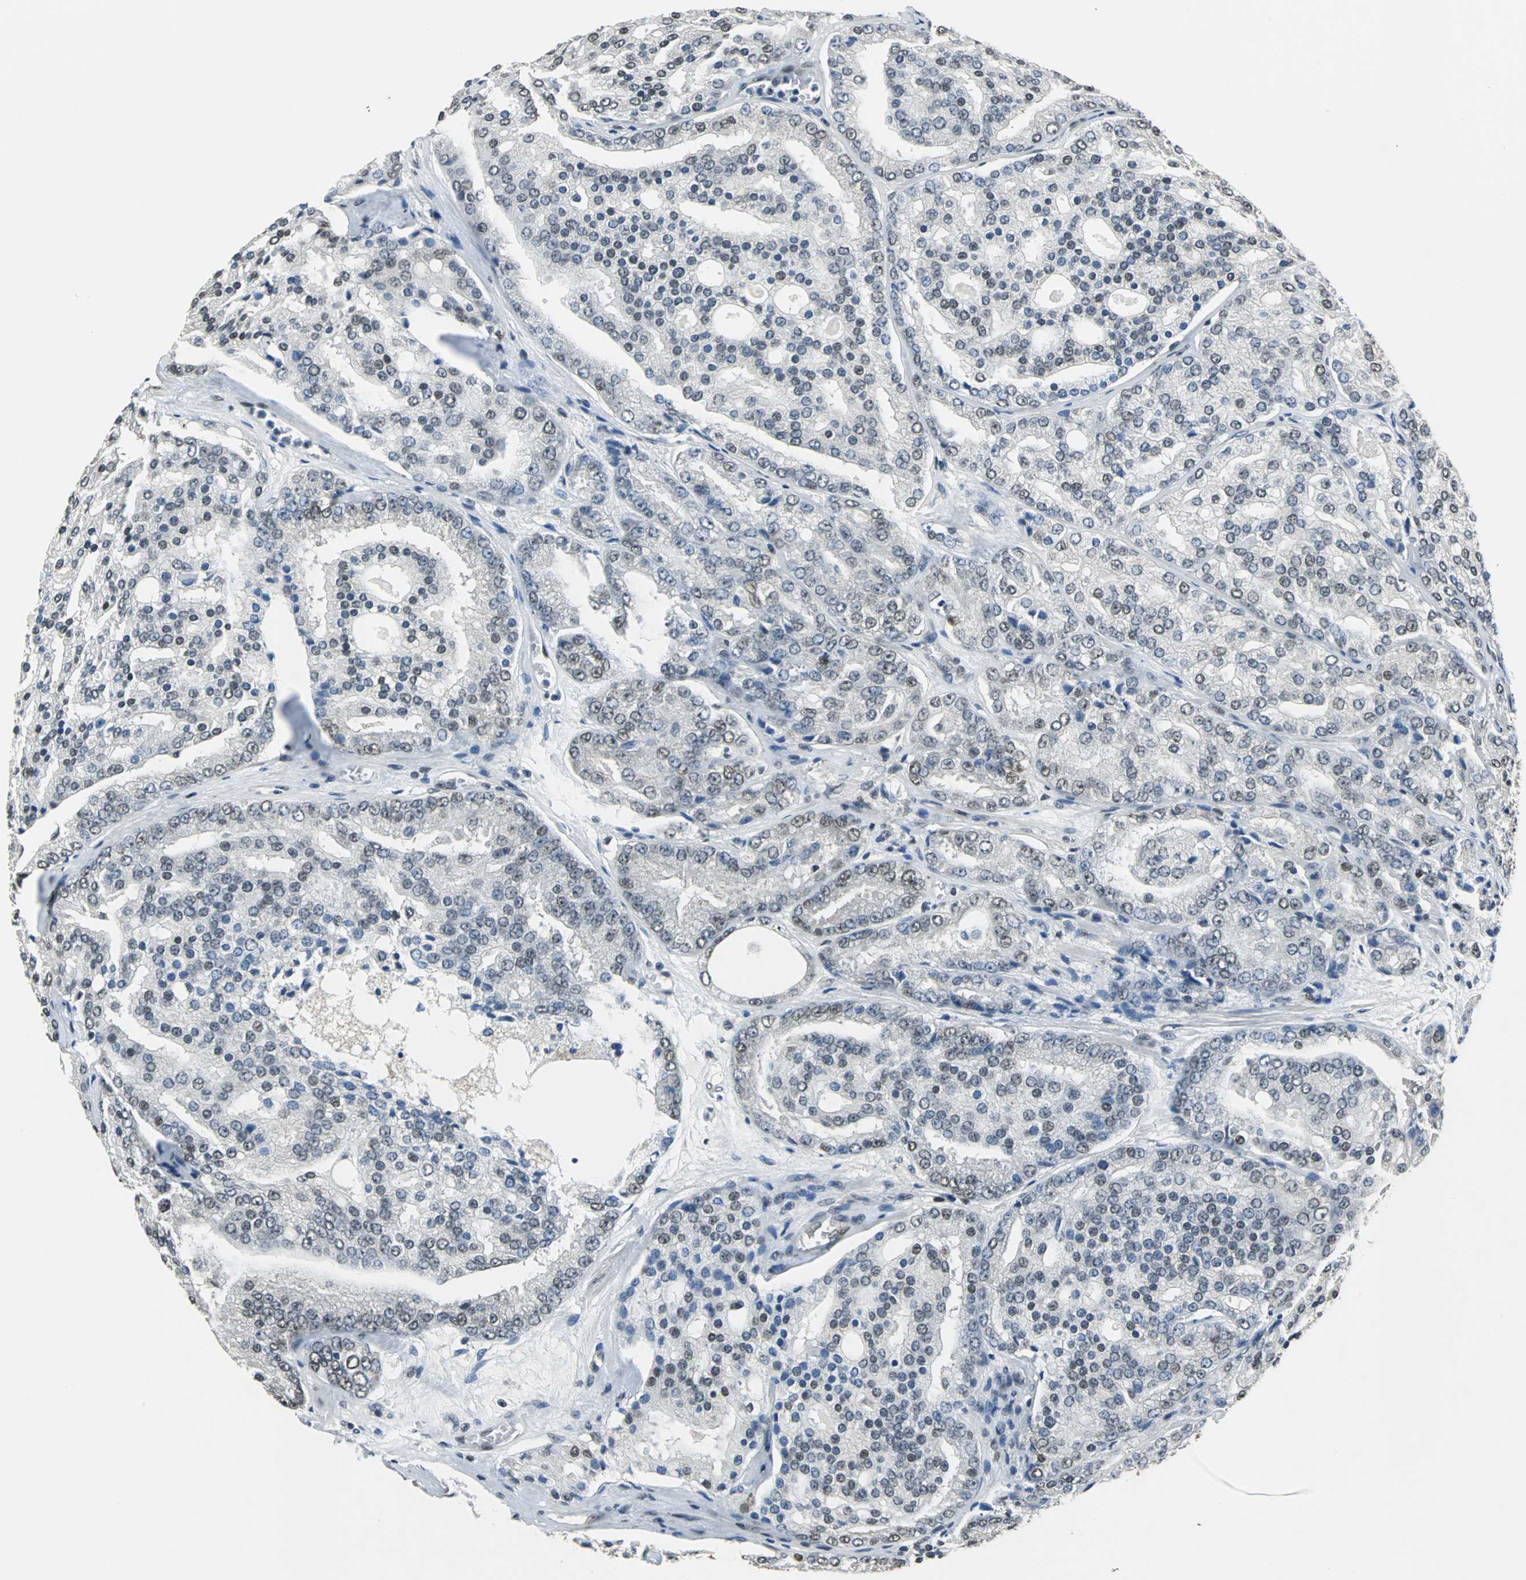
{"staining": {"intensity": "moderate", "quantity": "<25%", "location": "nuclear"}, "tissue": "prostate cancer", "cell_type": "Tumor cells", "image_type": "cancer", "snomed": [{"axis": "morphology", "description": "Adenocarcinoma, High grade"}, {"axis": "topography", "description": "Prostate"}], "caption": "Immunohistochemical staining of prostate cancer (adenocarcinoma (high-grade)) exhibits low levels of moderate nuclear positivity in approximately <25% of tumor cells.", "gene": "RBM14", "patient": {"sex": "male", "age": 64}}